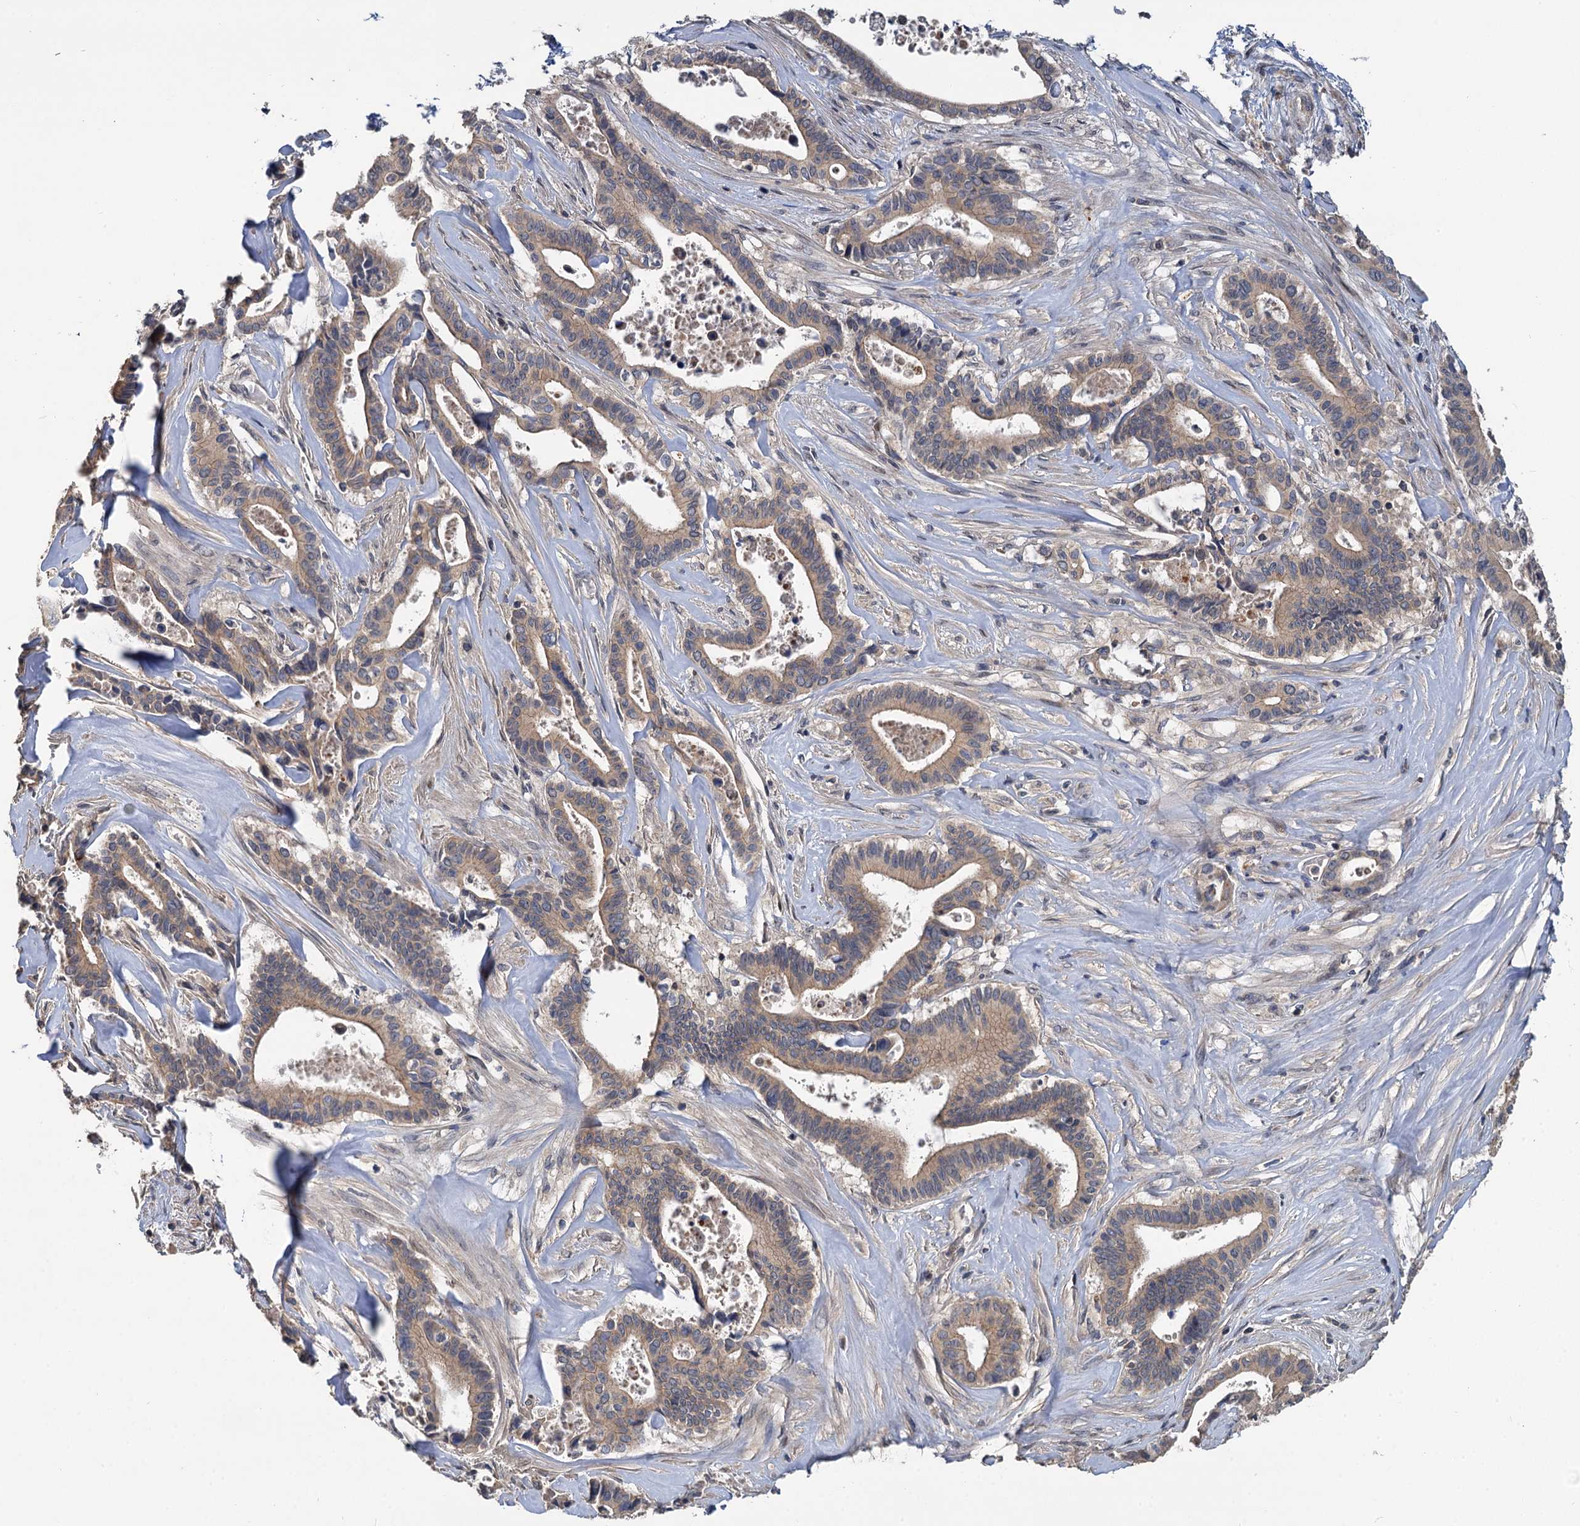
{"staining": {"intensity": "weak", "quantity": ">75%", "location": "cytoplasmic/membranous"}, "tissue": "pancreatic cancer", "cell_type": "Tumor cells", "image_type": "cancer", "snomed": [{"axis": "morphology", "description": "Adenocarcinoma, NOS"}, {"axis": "topography", "description": "Pancreas"}], "caption": "The immunohistochemical stain labels weak cytoplasmic/membranous expression in tumor cells of pancreatic cancer tissue.", "gene": "TMEM39A", "patient": {"sex": "female", "age": 77}}